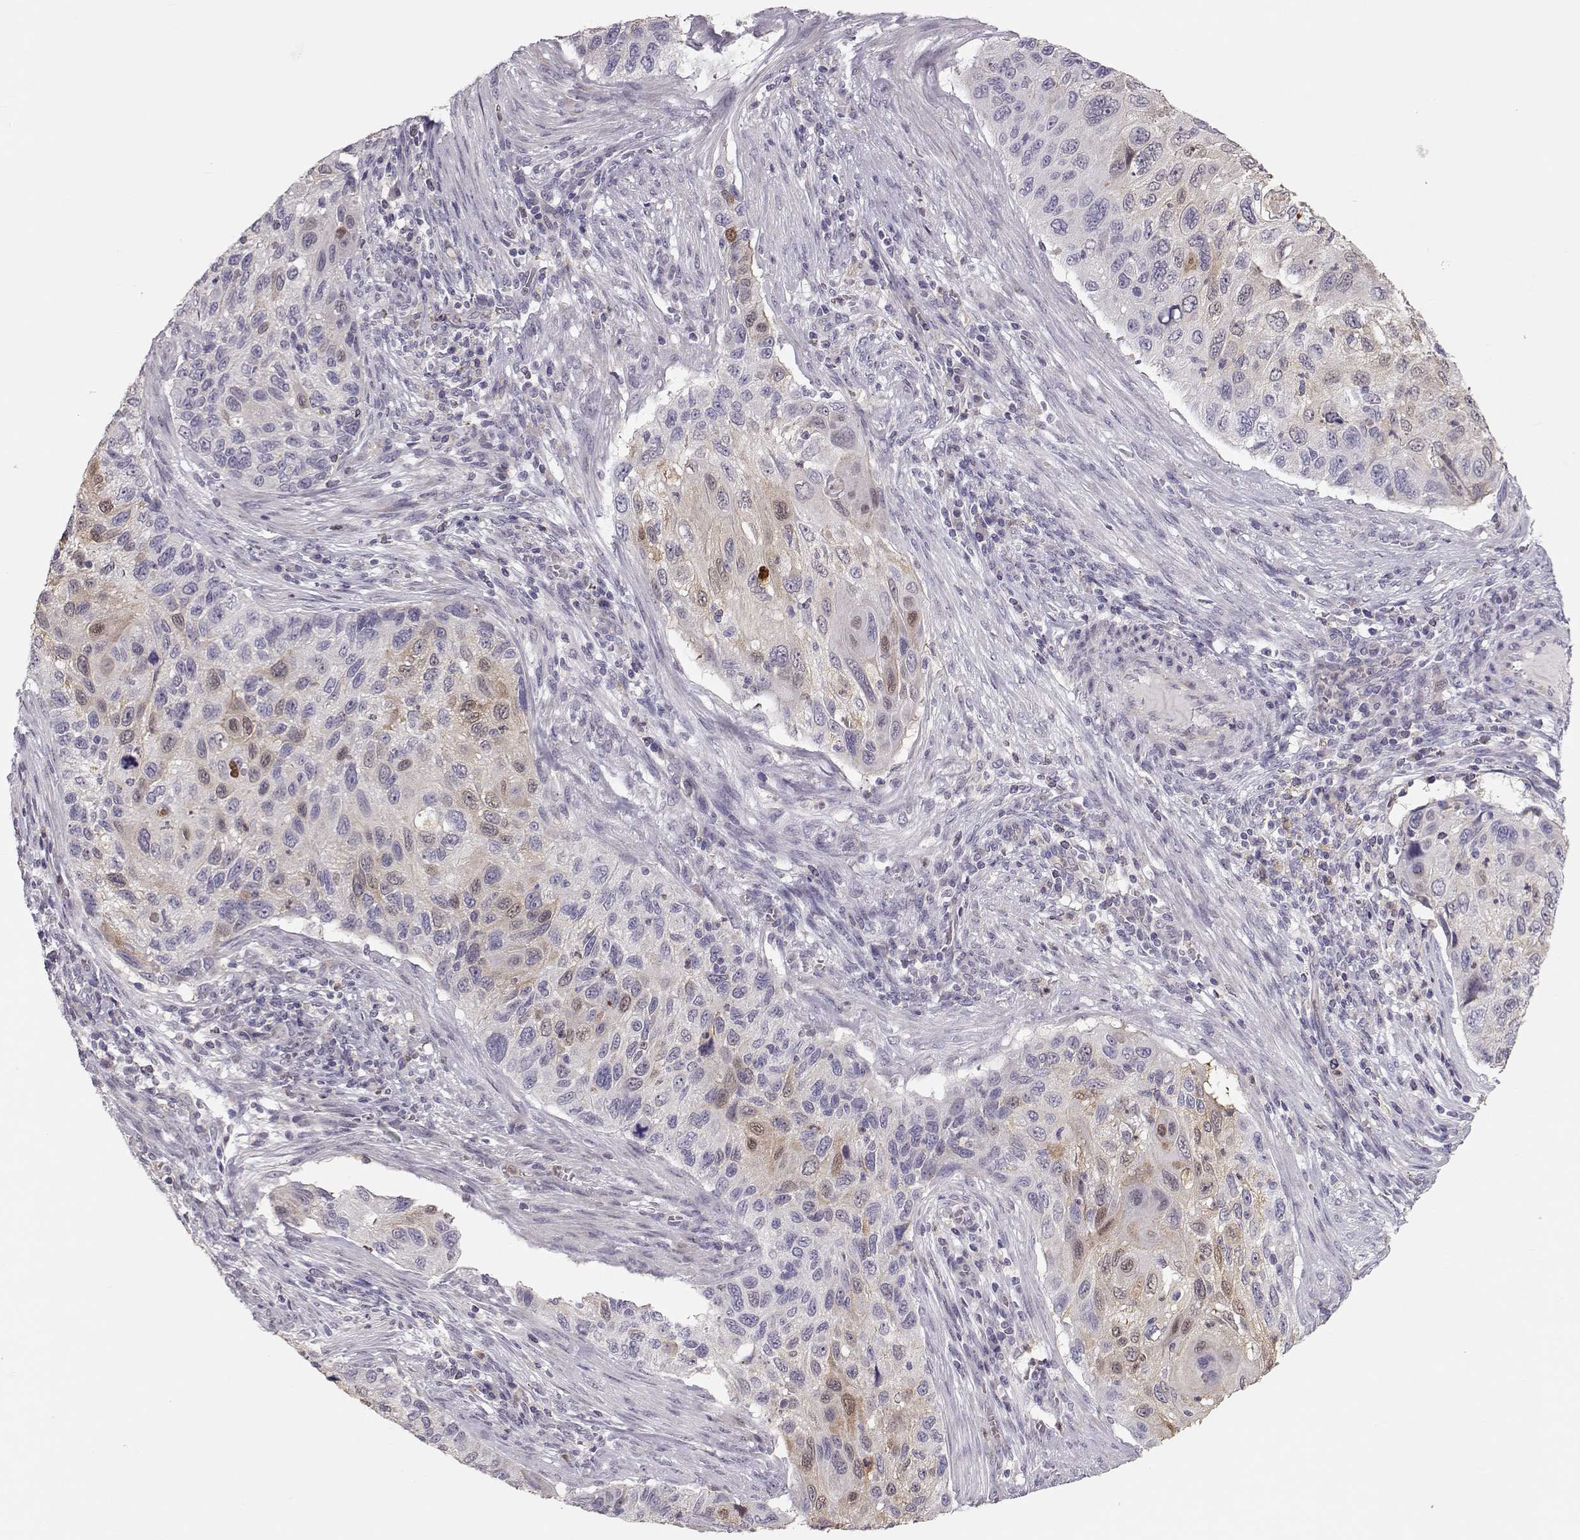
{"staining": {"intensity": "weak", "quantity": "<25%", "location": "cytoplasmic/membranous"}, "tissue": "cervical cancer", "cell_type": "Tumor cells", "image_type": "cancer", "snomed": [{"axis": "morphology", "description": "Squamous cell carcinoma, NOS"}, {"axis": "topography", "description": "Cervix"}], "caption": "This is an immunohistochemistry (IHC) image of cervical squamous cell carcinoma. There is no positivity in tumor cells.", "gene": "POU1F1", "patient": {"sex": "female", "age": 70}}